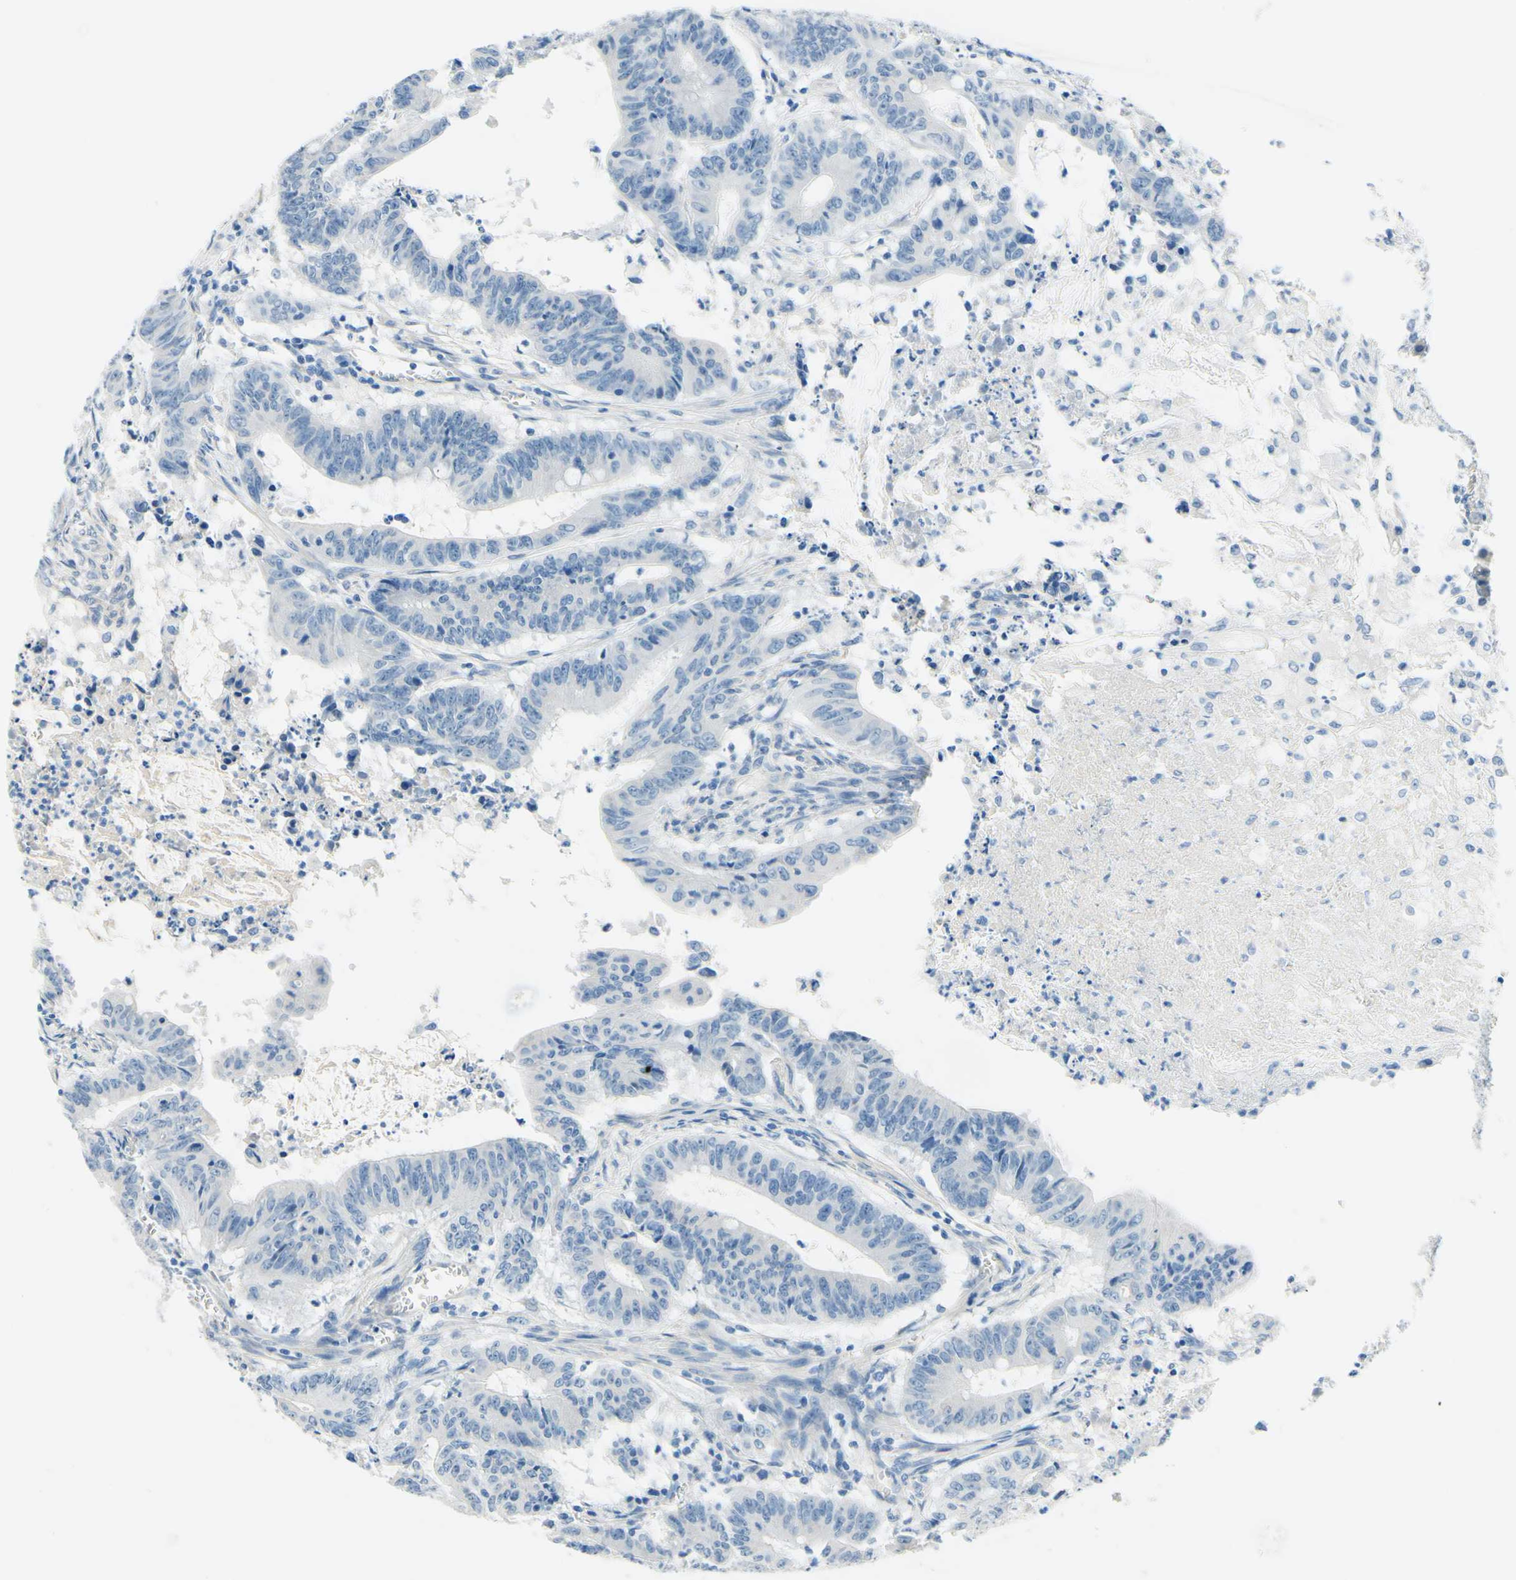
{"staining": {"intensity": "negative", "quantity": "none", "location": "none"}, "tissue": "colorectal cancer", "cell_type": "Tumor cells", "image_type": "cancer", "snomed": [{"axis": "morphology", "description": "Adenocarcinoma, NOS"}, {"axis": "topography", "description": "Colon"}], "caption": "This is a photomicrograph of IHC staining of colorectal cancer, which shows no staining in tumor cells. The staining was performed using DAB (3,3'-diaminobenzidine) to visualize the protein expression in brown, while the nuclei were stained in blue with hematoxylin (Magnification: 20x).", "gene": "PASD1", "patient": {"sex": "male", "age": 45}}